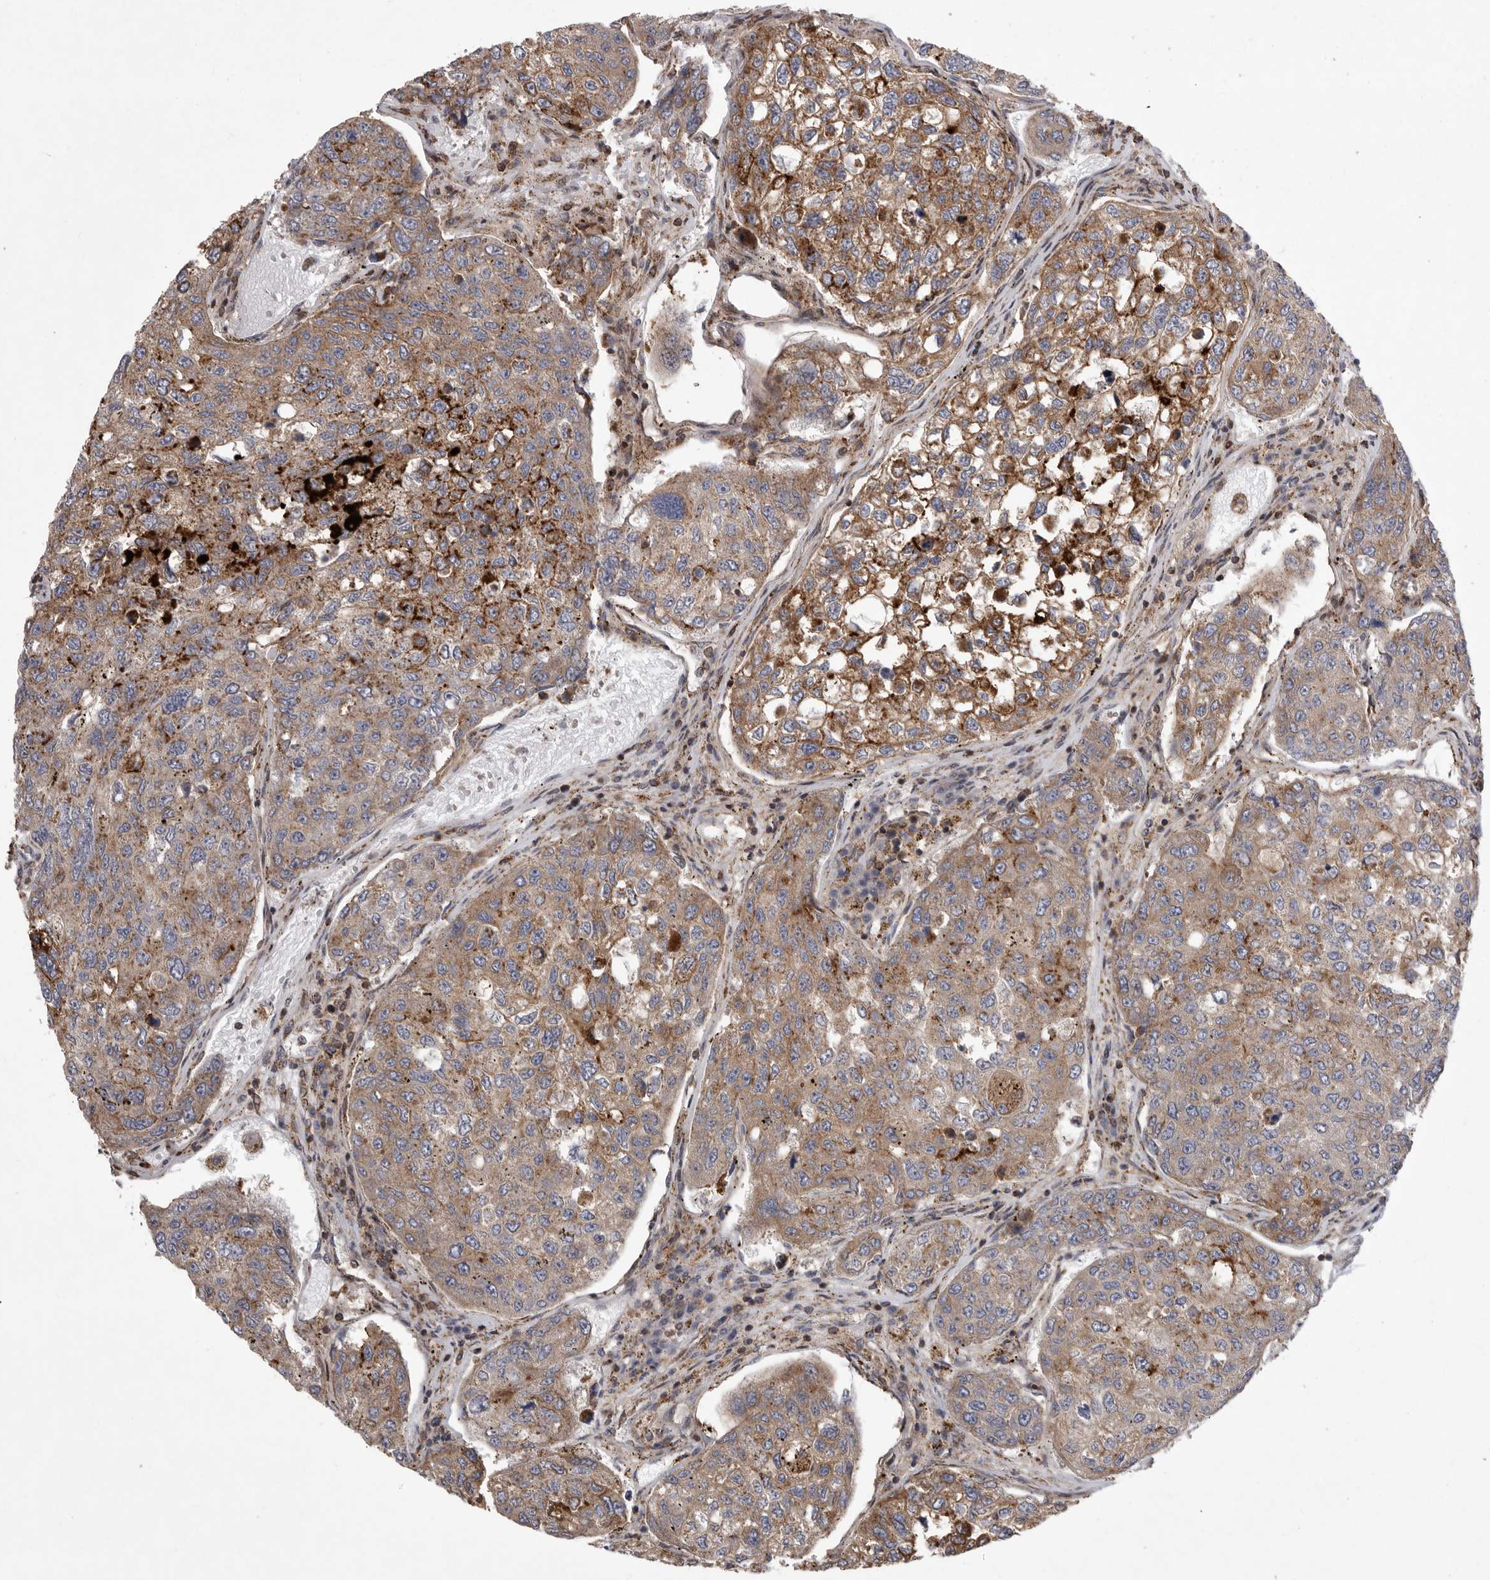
{"staining": {"intensity": "moderate", "quantity": ">75%", "location": "cytoplasmic/membranous"}, "tissue": "urothelial cancer", "cell_type": "Tumor cells", "image_type": "cancer", "snomed": [{"axis": "morphology", "description": "Urothelial carcinoma, High grade"}, {"axis": "topography", "description": "Lymph node"}, {"axis": "topography", "description": "Urinary bladder"}], "caption": "Immunohistochemistry (IHC) photomicrograph of urothelial carcinoma (high-grade) stained for a protein (brown), which exhibits medium levels of moderate cytoplasmic/membranous staining in about >75% of tumor cells.", "gene": "MPZL1", "patient": {"sex": "male", "age": 51}}